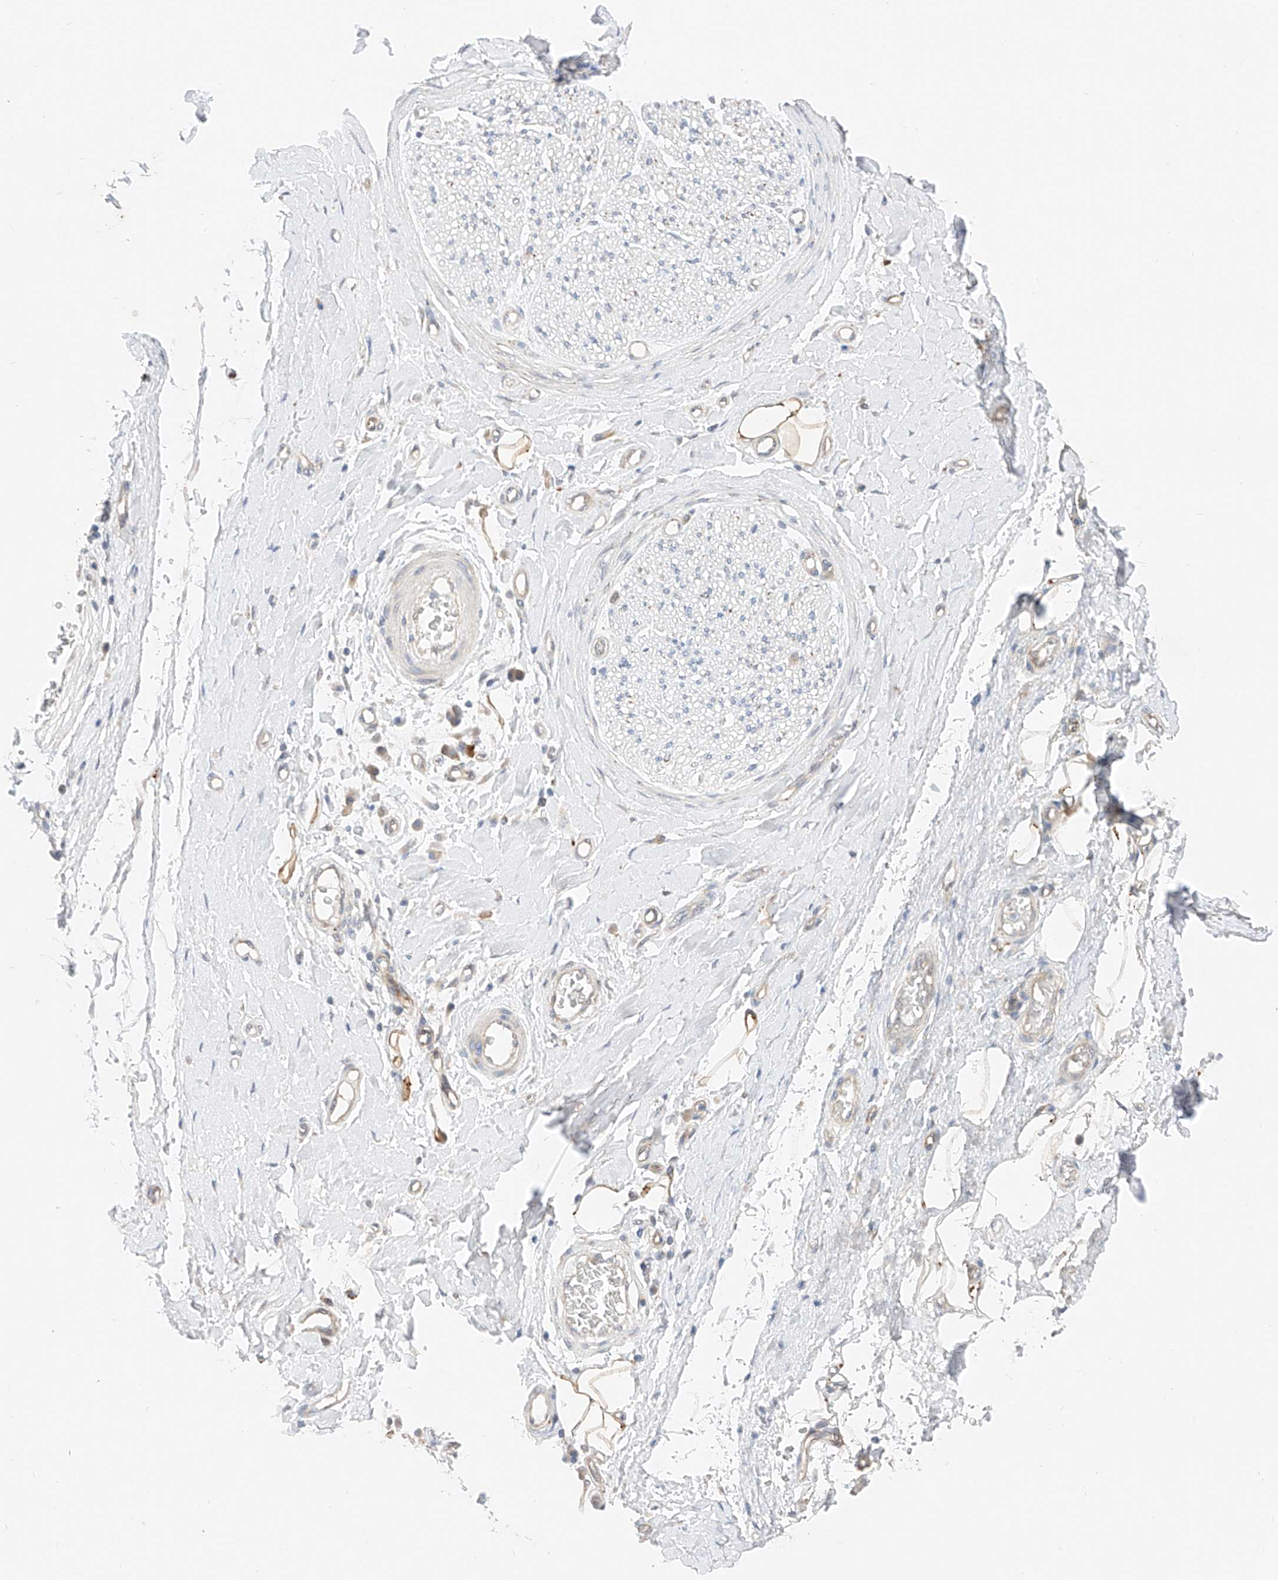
{"staining": {"intensity": "negative", "quantity": "none", "location": "none"}, "tissue": "adipose tissue", "cell_type": "Adipocytes", "image_type": "normal", "snomed": [{"axis": "morphology", "description": "Normal tissue, NOS"}, {"axis": "morphology", "description": "Adenocarcinoma, NOS"}, {"axis": "topography", "description": "Esophagus"}, {"axis": "topography", "description": "Stomach, upper"}, {"axis": "topography", "description": "Peripheral nerve tissue"}], "caption": "A high-resolution histopathology image shows immunohistochemistry staining of unremarkable adipose tissue, which shows no significant expression in adipocytes.", "gene": "GCNT1", "patient": {"sex": "male", "age": 62}}